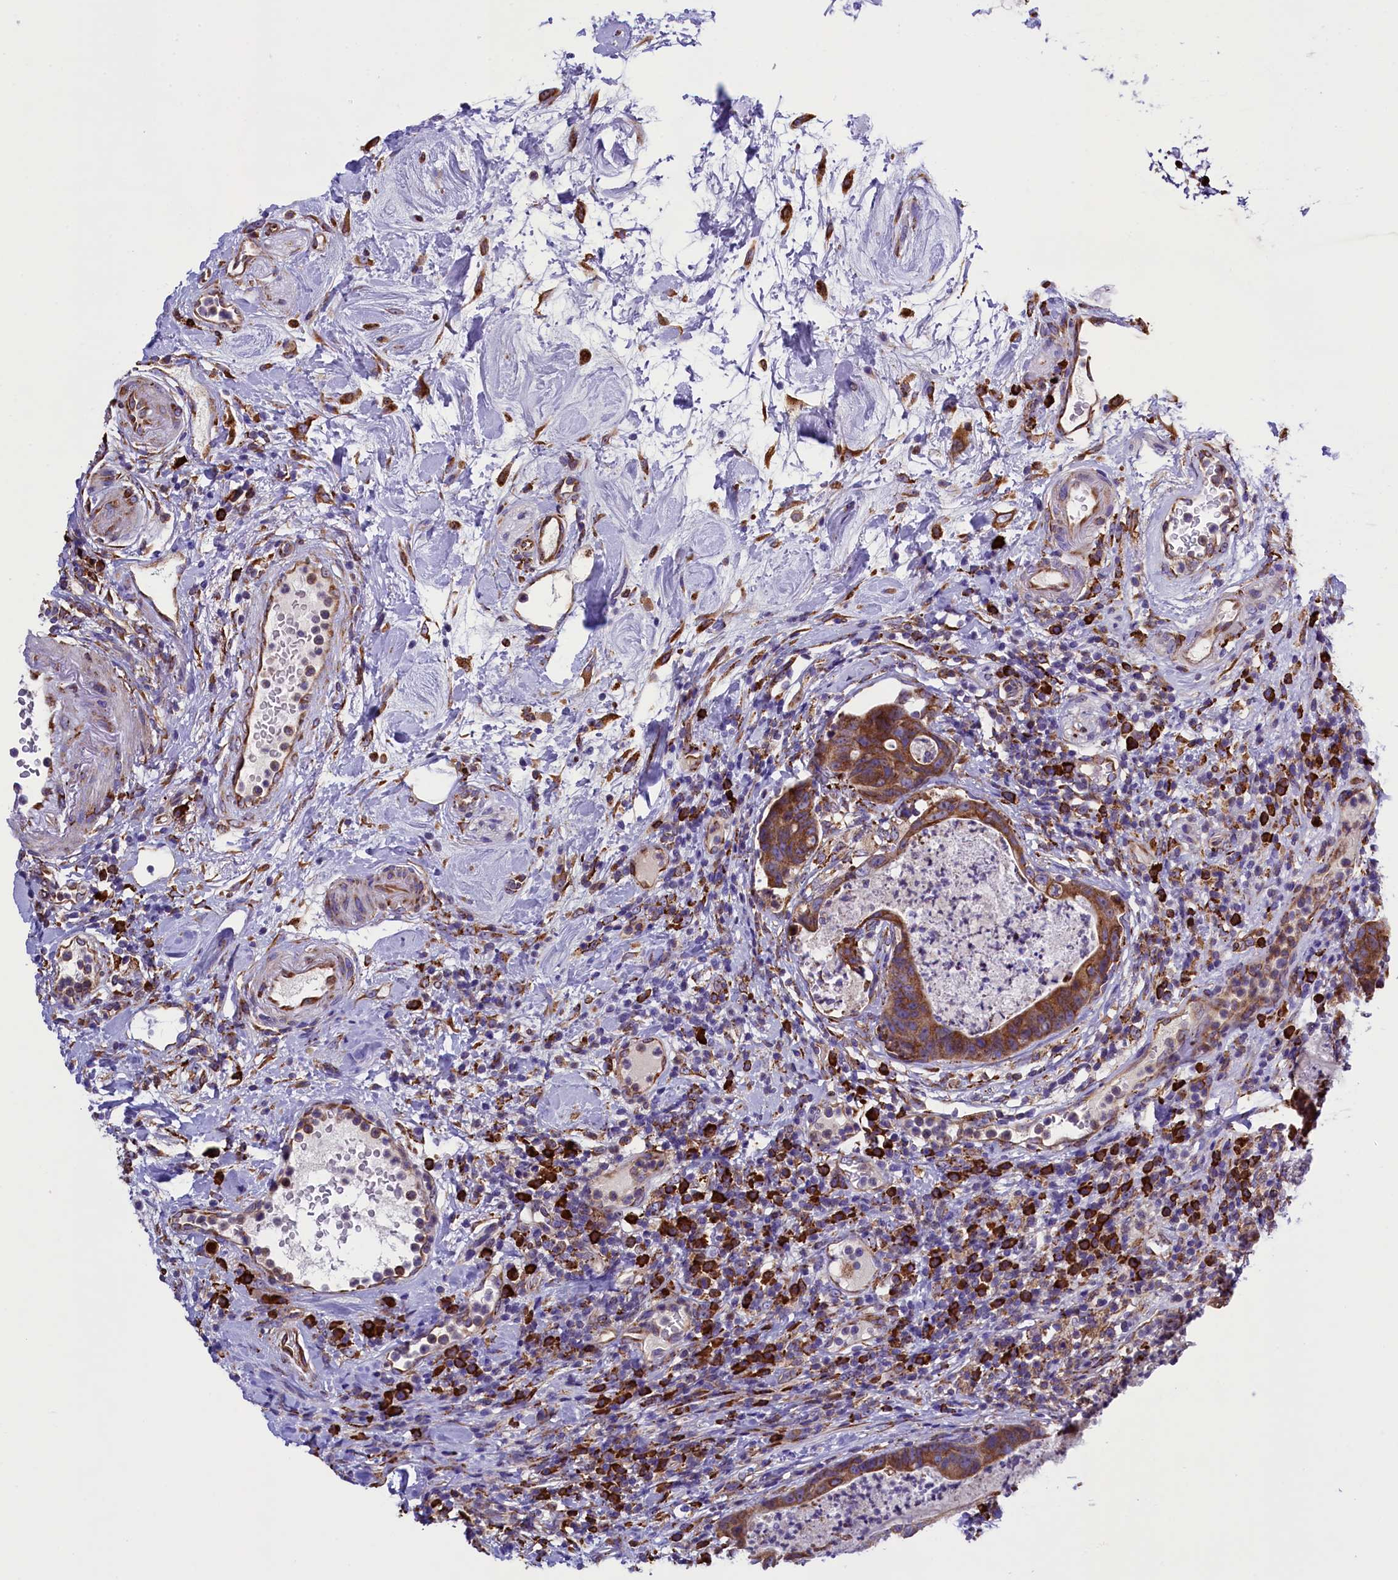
{"staining": {"intensity": "moderate", "quantity": ">75%", "location": "cytoplasmic/membranous"}, "tissue": "colorectal cancer", "cell_type": "Tumor cells", "image_type": "cancer", "snomed": [{"axis": "morphology", "description": "Adenocarcinoma, NOS"}, {"axis": "topography", "description": "Colon"}], "caption": "There is medium levels of moderate cytoplasmic/membranous expression in tumor cells of colorectal cancer (adenocarcinoma), as demonstrated by immunohistochemical staining (brown color).", "gene": "CAPS2", "patient": {"sex": "female", "age": 82}}